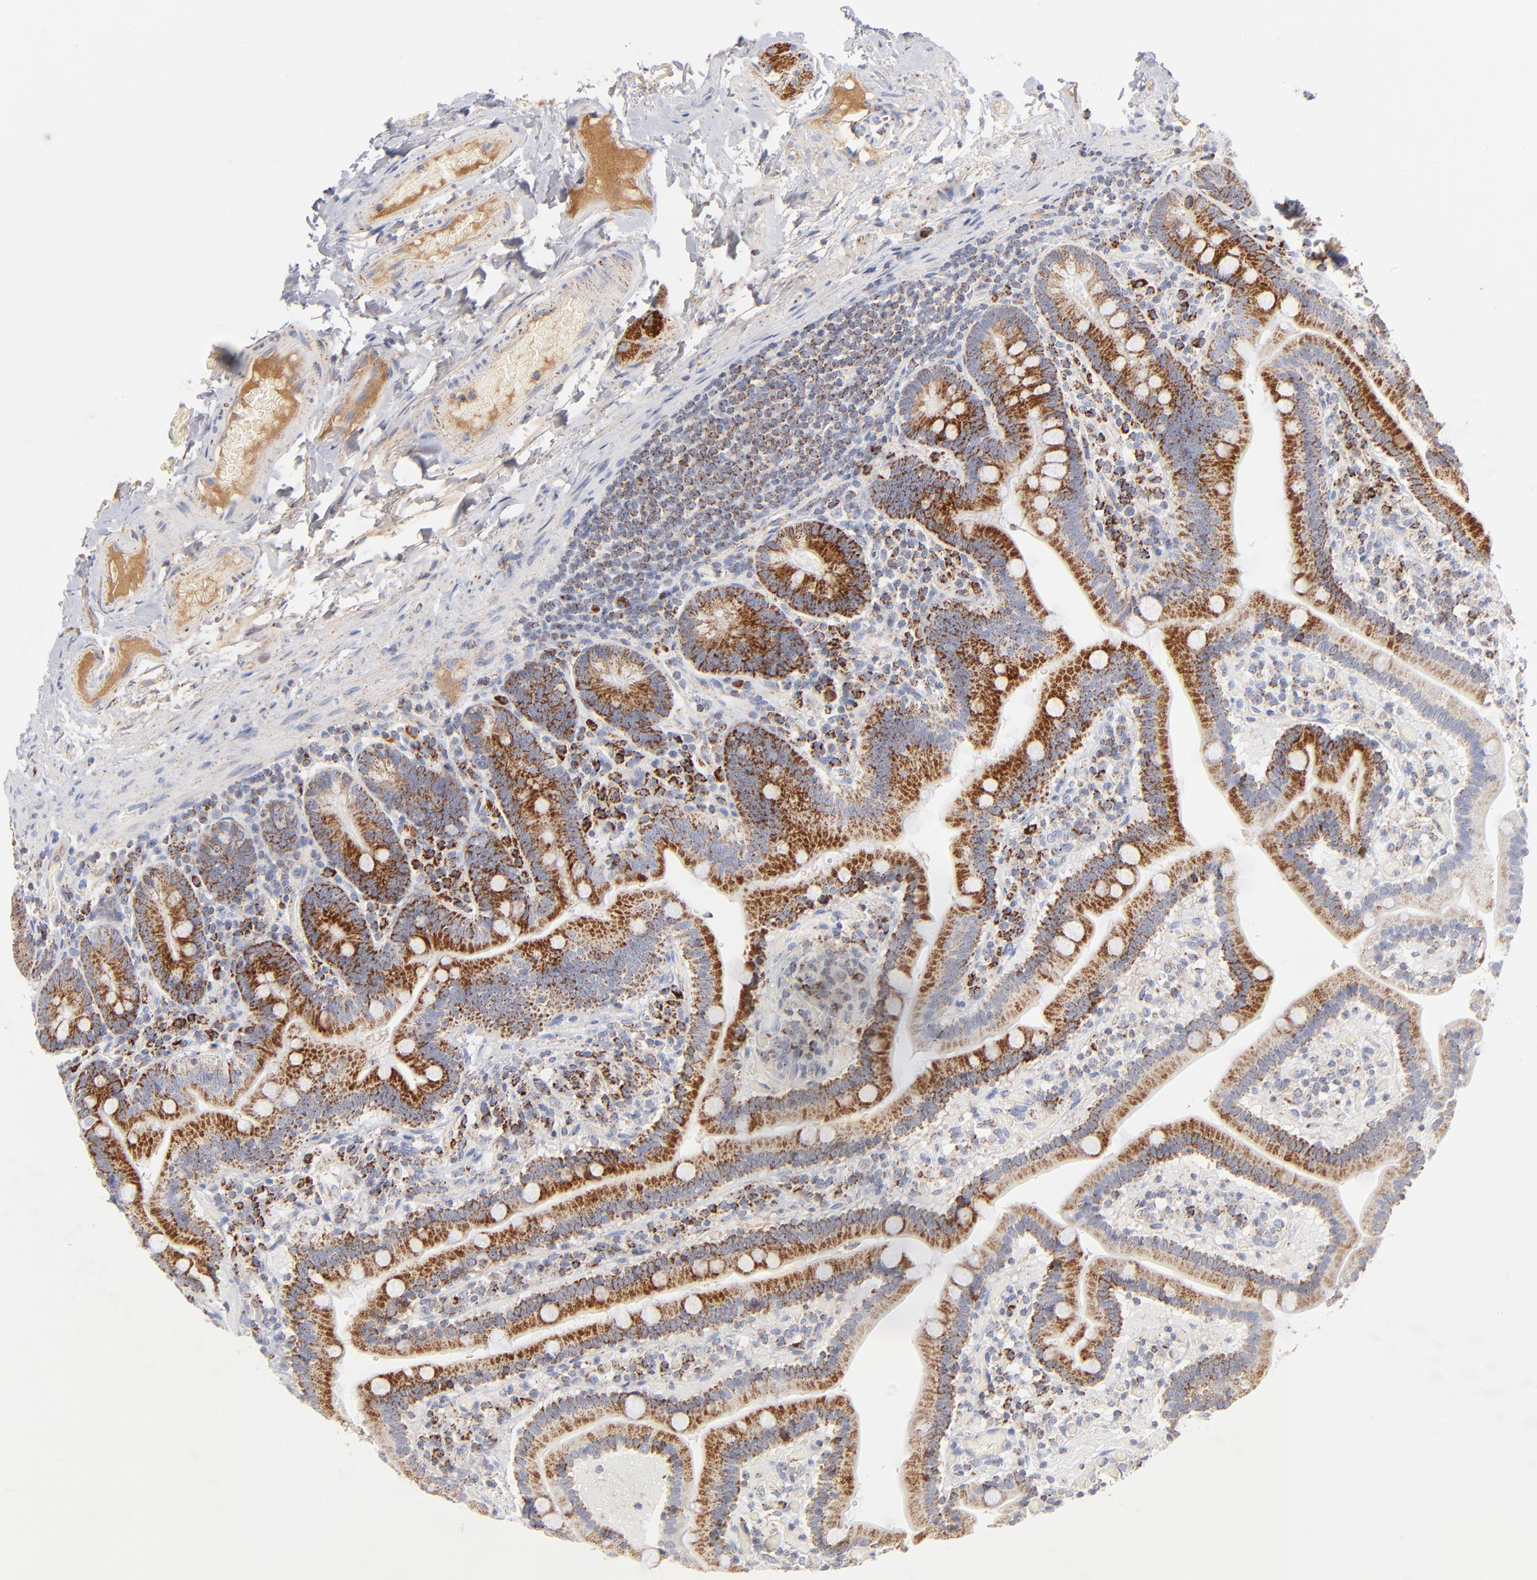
{"staining": {"intensity": "moderate", "quantity": ">75%", "location": "cytoplasmic/membranous"}, "tissue": "duodenum", "cell_type": "Glandular cells", "image_type": "normal", "snomed": [{"axis": "morphology", "description": "Normal tissue, NOS"}, {"axis": "topography", "description": "Duodenum"}], "caption": "Protein analysis of unremarkable duodenum demonstrates moderate cytoplasmic/membranous expression in about >75% of glandular cells.", "gene": "DLAT", "patient": {"sex": "male", "age": 66}}